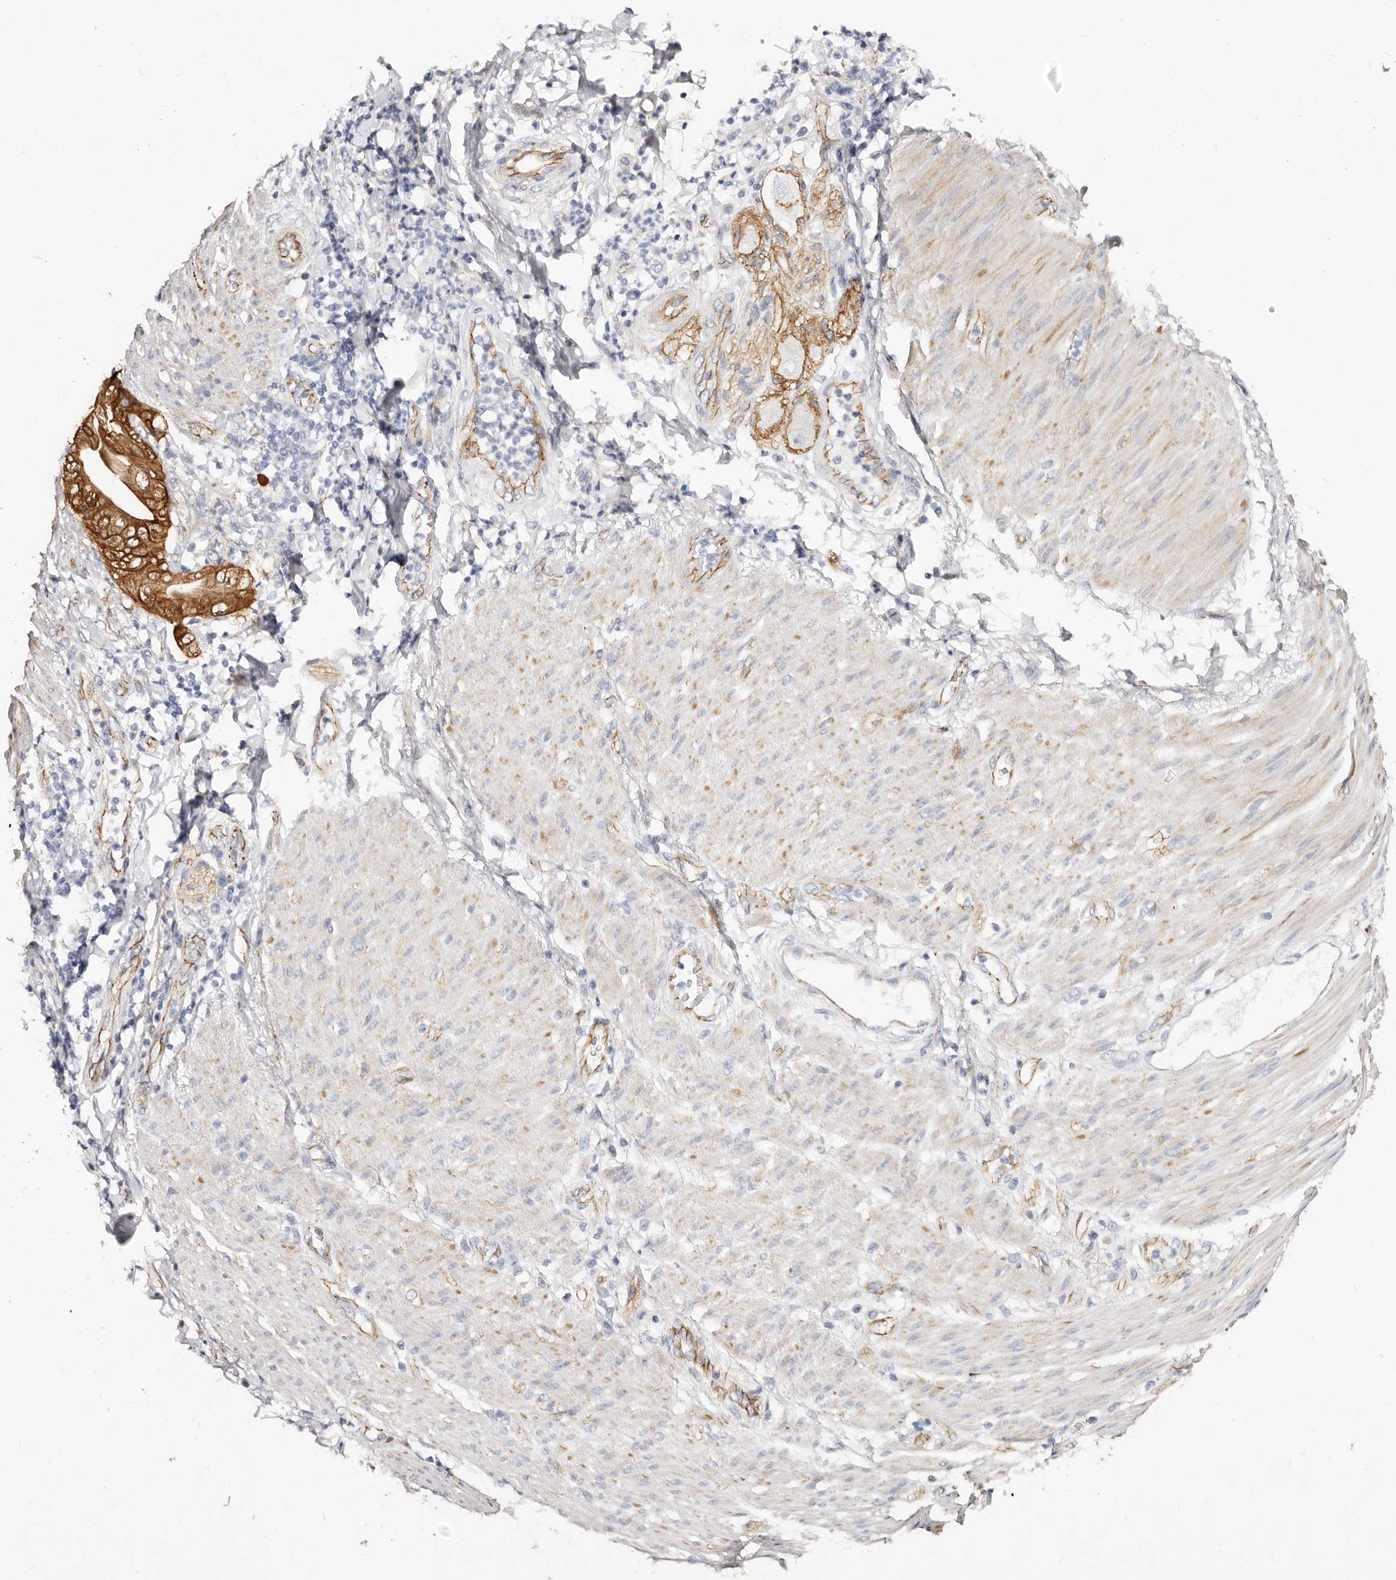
{"staining": {"intensity": "strong", "quantity": ">75%", "location": "cytoplasmic/membranous"}, "tissue": "stomach cancer", "cell_type": "Tumor cells", "image_type": "cancer", "snomed": [{"axis": "morphology", "description": "Adenocarcinoma, NOS"}, {"axis": "topography", "description": "Stomach"}], "caption": "Protein staining of adenocarcinoma (stomach) tissue shows strong cytoplasmic/membranous positivity in about >75% of tumor cells.", "gene": "CTNNB1", "patient": {"sex": "female", "age": 73}}